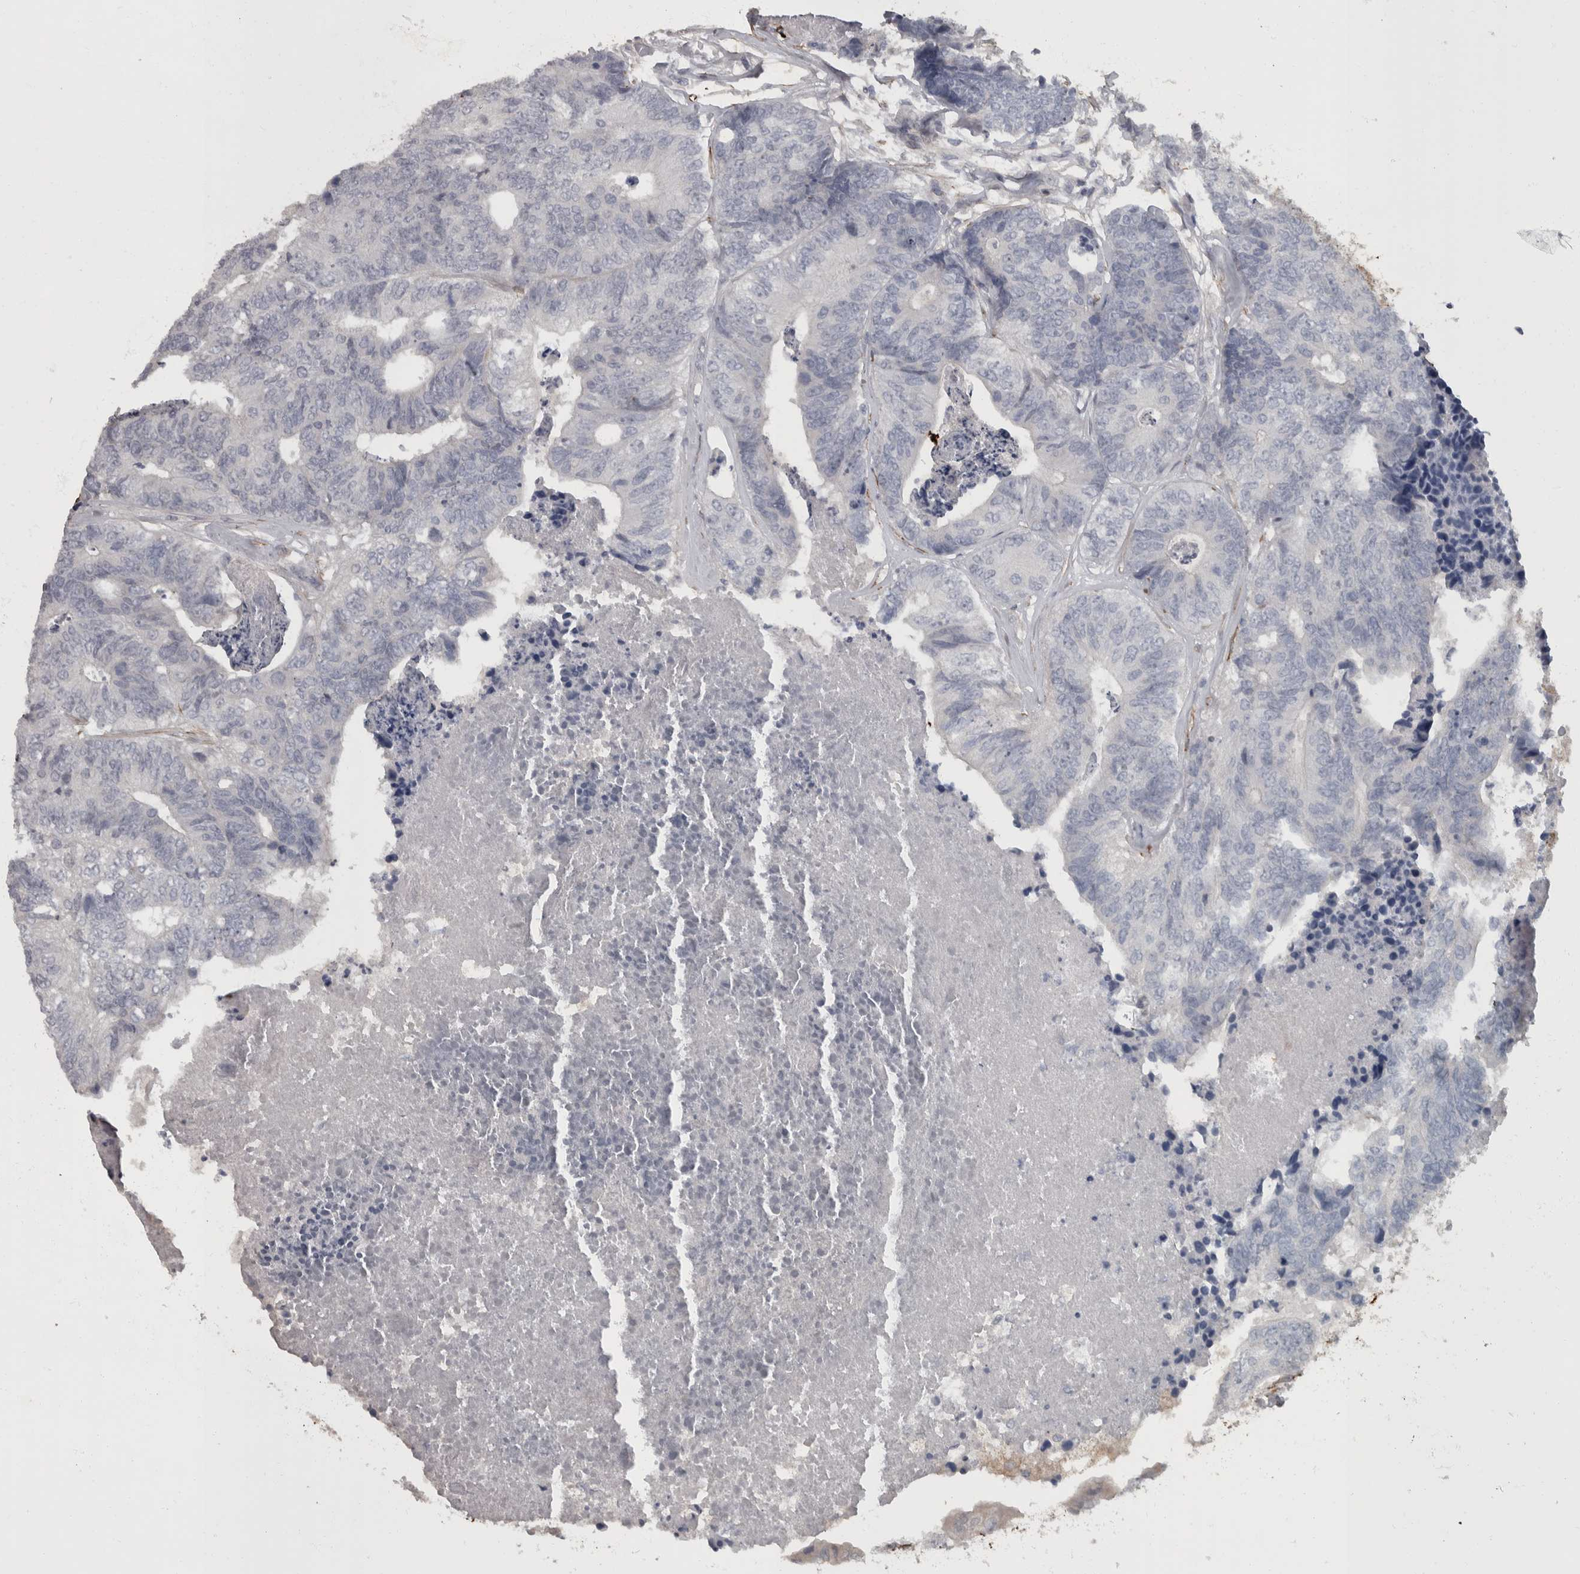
{"staining": {"intensity": "negative", "quantity": "none", "location": "none"}, "tissue": "colorectal cancer", "cell_type": "Tumor cells", "image_type": "cancer", "snomed": [{"axis": "morphology", "description": "Adenocarcinoma, NOS"}, {"axis": "topography", "description": "Colon"}], "caption": "Immunohistochemistry (IHC) photomicrograph of human colorectal cancer stained for a protein (brown), which reveals no expression in tumor cells.", "gene": "MASTL", "patient": {"sex": "female", "age": 67}}